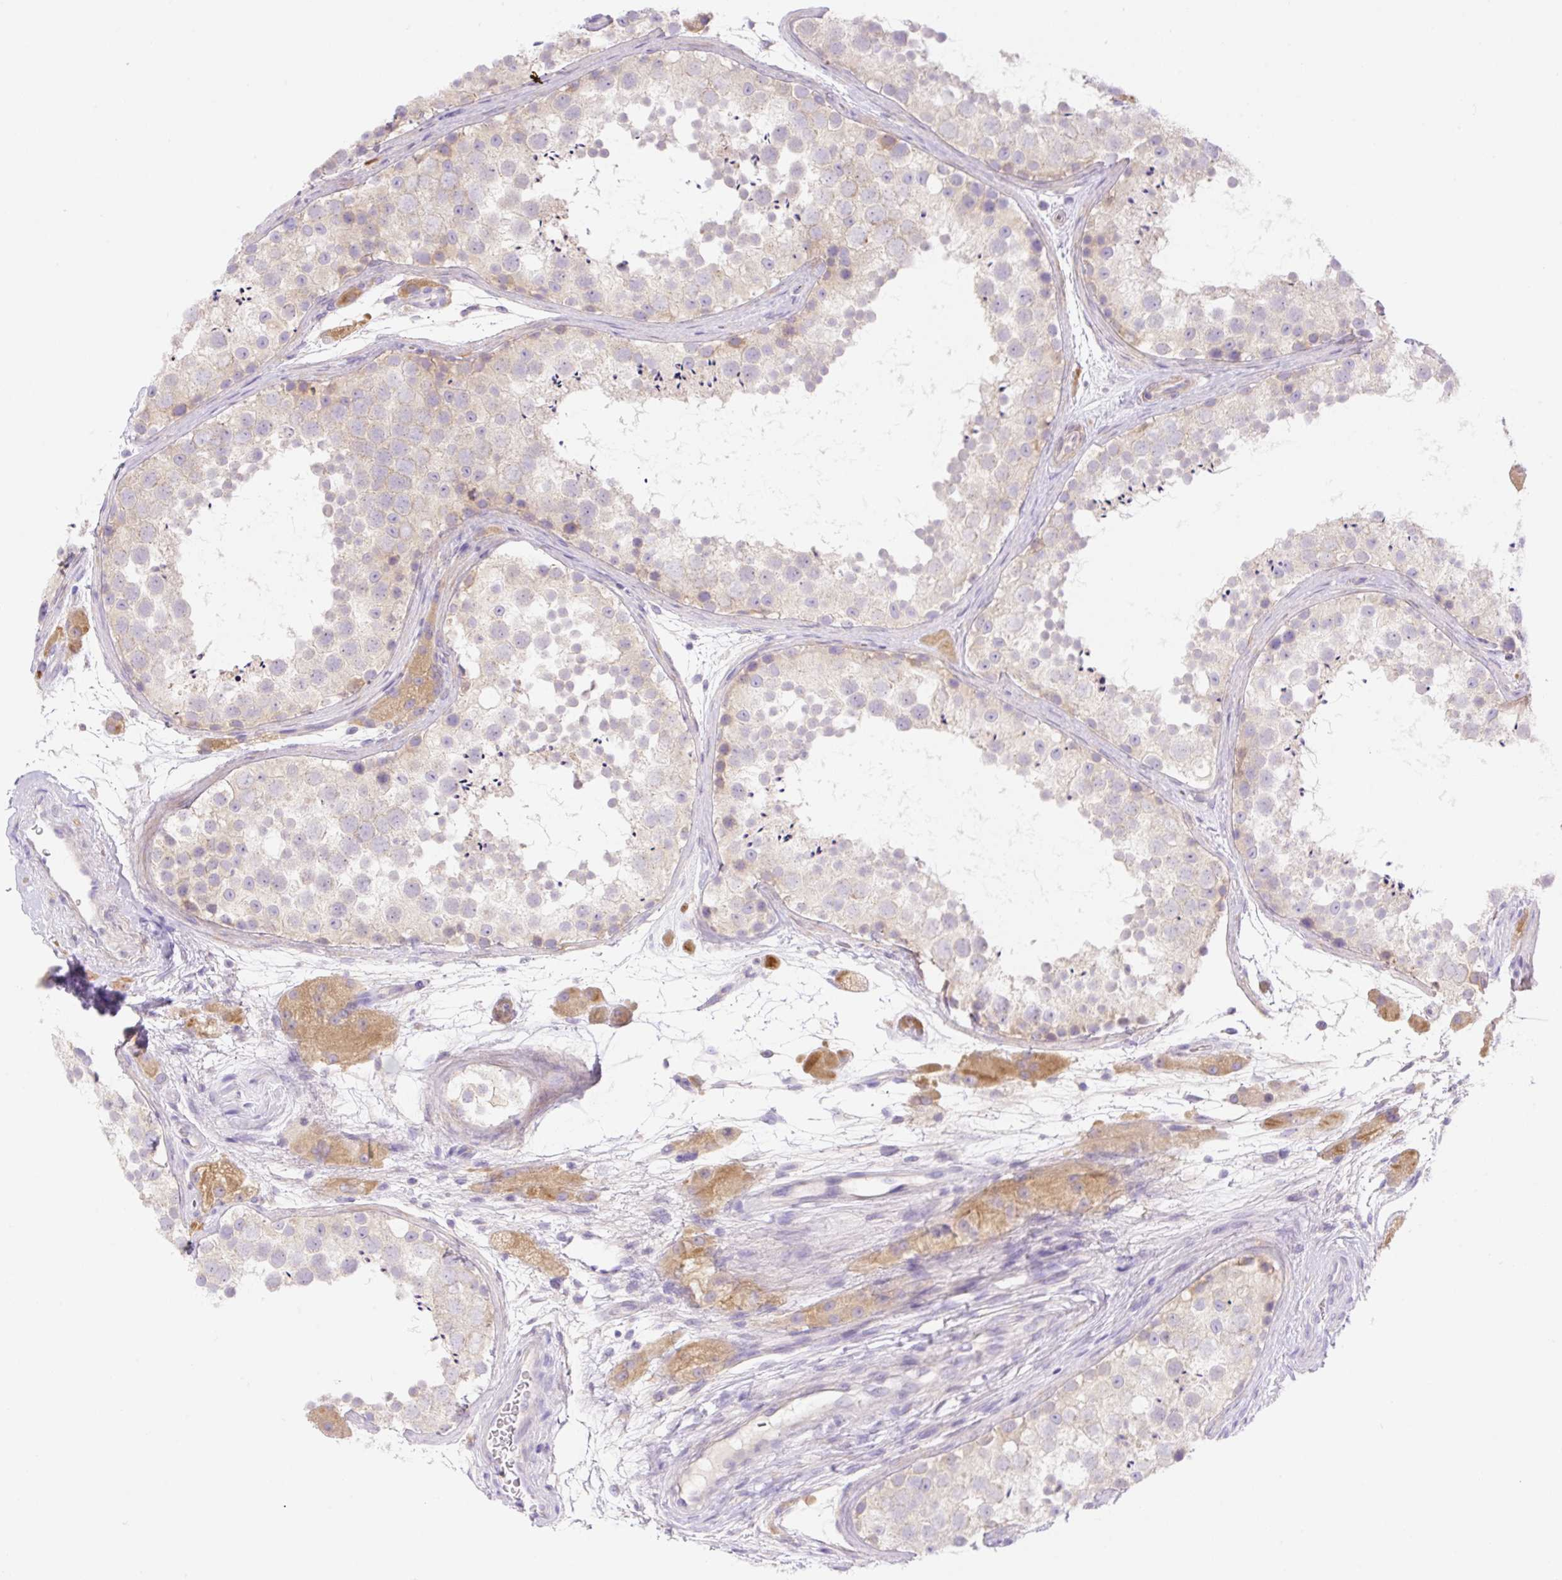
{"staining": {"intensity": "negative", "quantity": "none", "location": "none"}, "tissue": "testis", "cell_type": "Cells in seminiferous ducts", "image_type": "normal", "snomed": [{"axis": "morphology", "description": "Normal tissue, NOS"}, {"axis": "topography", "description": "Testis"}], "caption": "DAB (3,3'-diaminobenzidine) immunohistochemical staining of normal human testis displays no significant staining in cells in seminiferous ducts.", "gene": "DENND5A", "patient": {"sex": "male", "age": 41}}